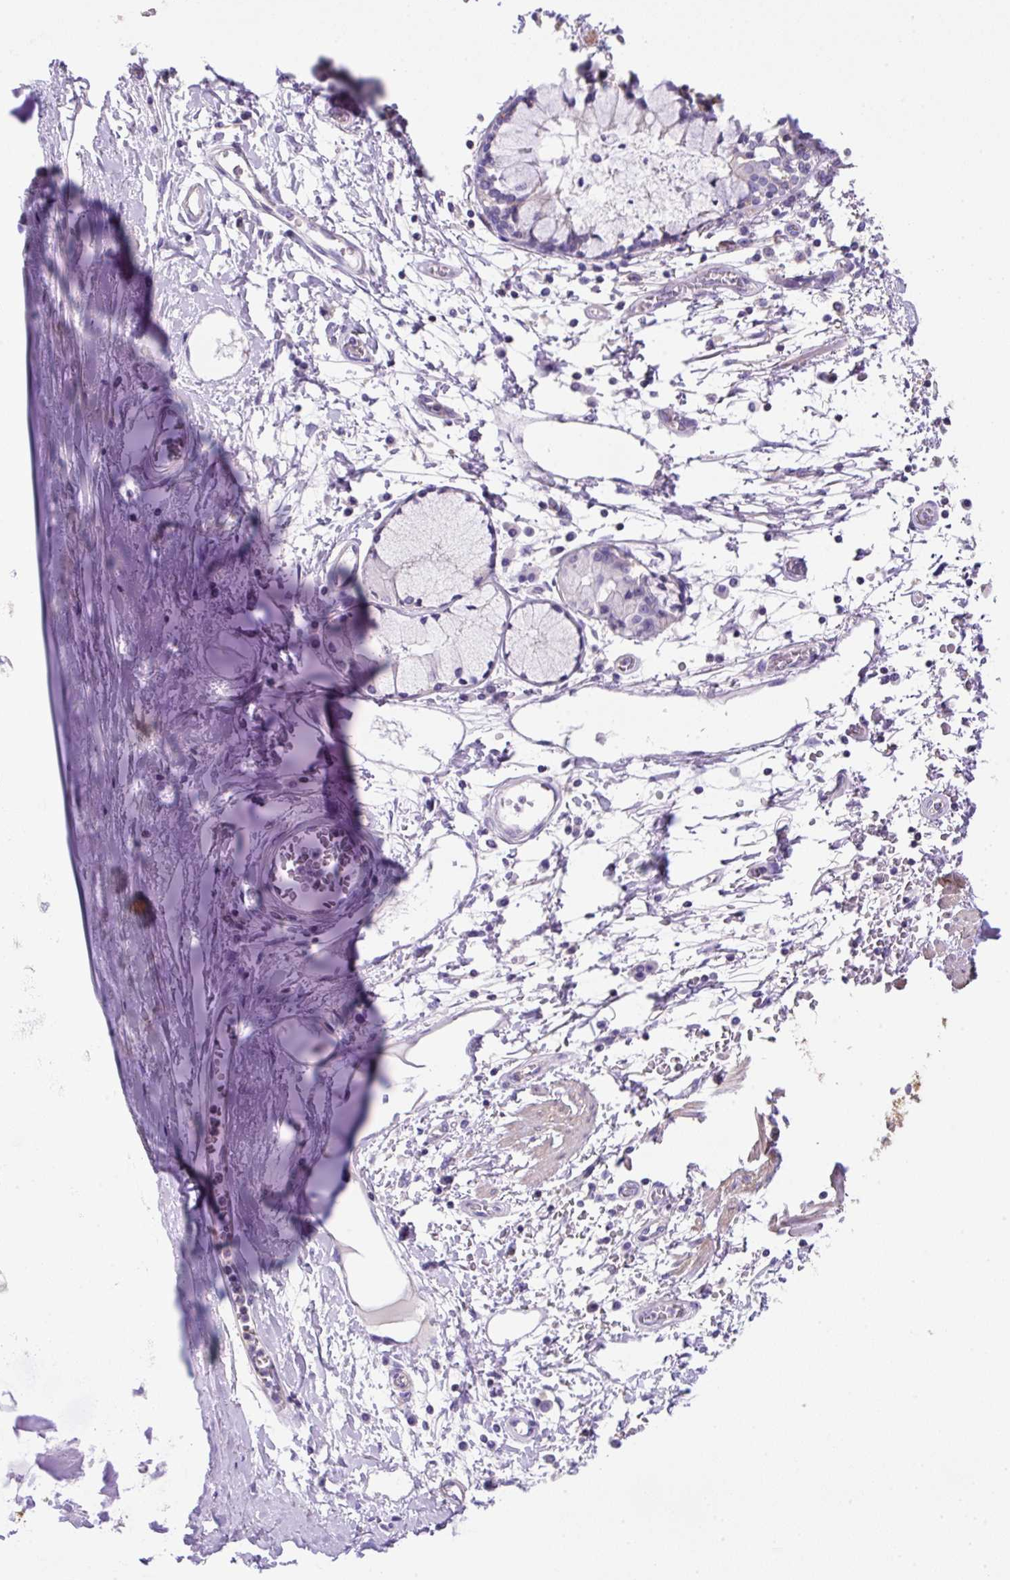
{"staining": {"intensity": "negative", "quantity": "none", "location": "none"}, "tissue": "adipose tissue", "cell_type": "Adipocytes", "image_type": "normal", "snomed": [{"axis": "morphology", "description": "Normal tissue, NOS"}, {"axis": "morphology", "description": "Degeneration, NOS"}, {"axis": "topography", "description": "Cartilage tissue"}, {"axis": "topography", "description": "Lung"}], "caption": "Adipocytes are negative for protein expression in unremarkable human adipose tissue. Nuclei are stained in blue.", "gene": "NPTN", "patient": {"sex": "female", "age": 61}}